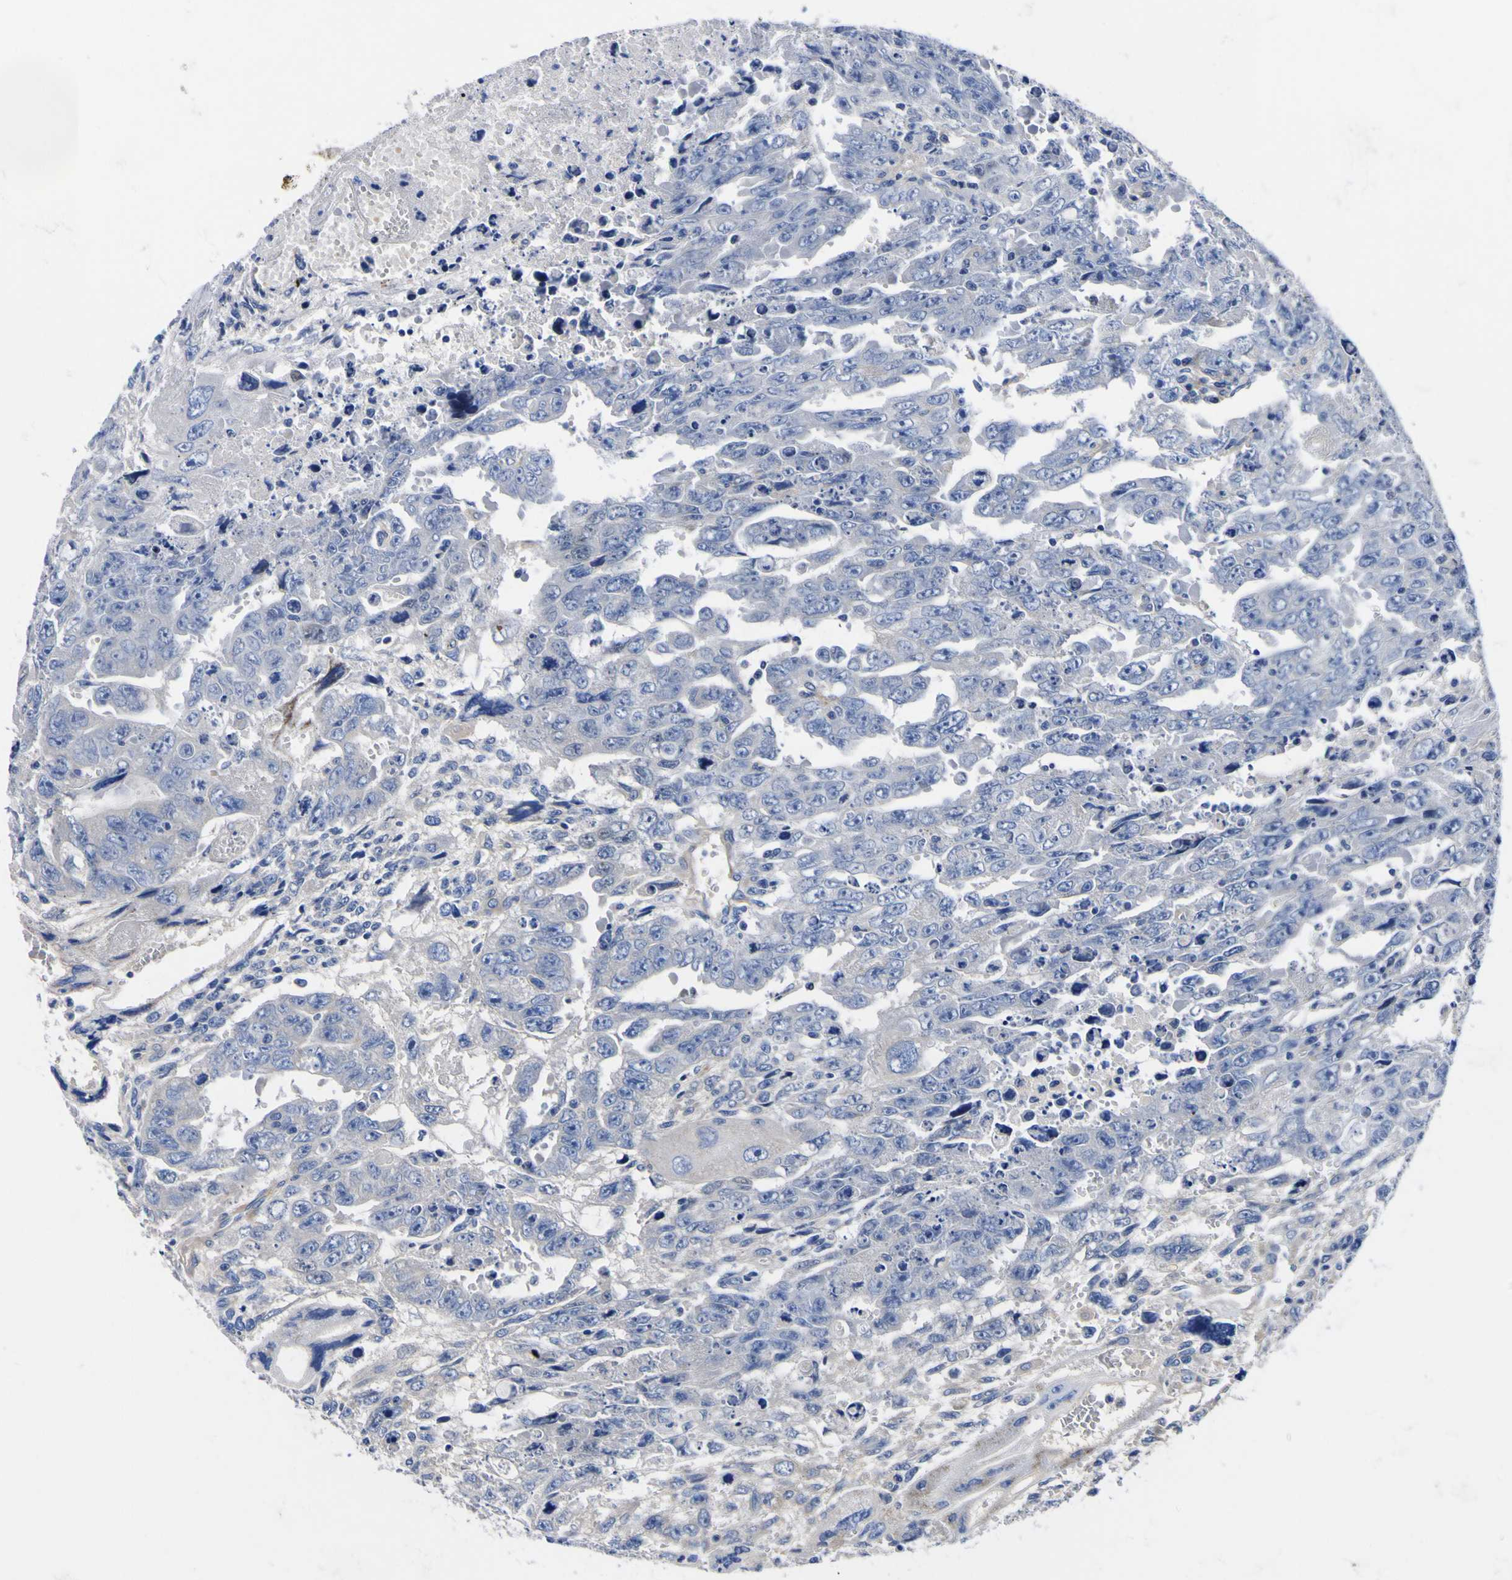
{"staining": {"intensity": "negative", "quantity": "none", "location": "none"}, "tissue": "testis cancer", "cell_type": "Tumor cells", "image_type": "cancer", "snomed": [{"axis": "morphology", "description": "Carcinoma, Embryonal, NOS"}, {"axis": "topography", "description": "Testis"}], "caption": "Testis cancer (embryonal carcinoma) was stained to show a protein in brown. There is no significant staining in tumor cells.", "gene": "VASN", "patient": {"sex": "male", "age": 28}}